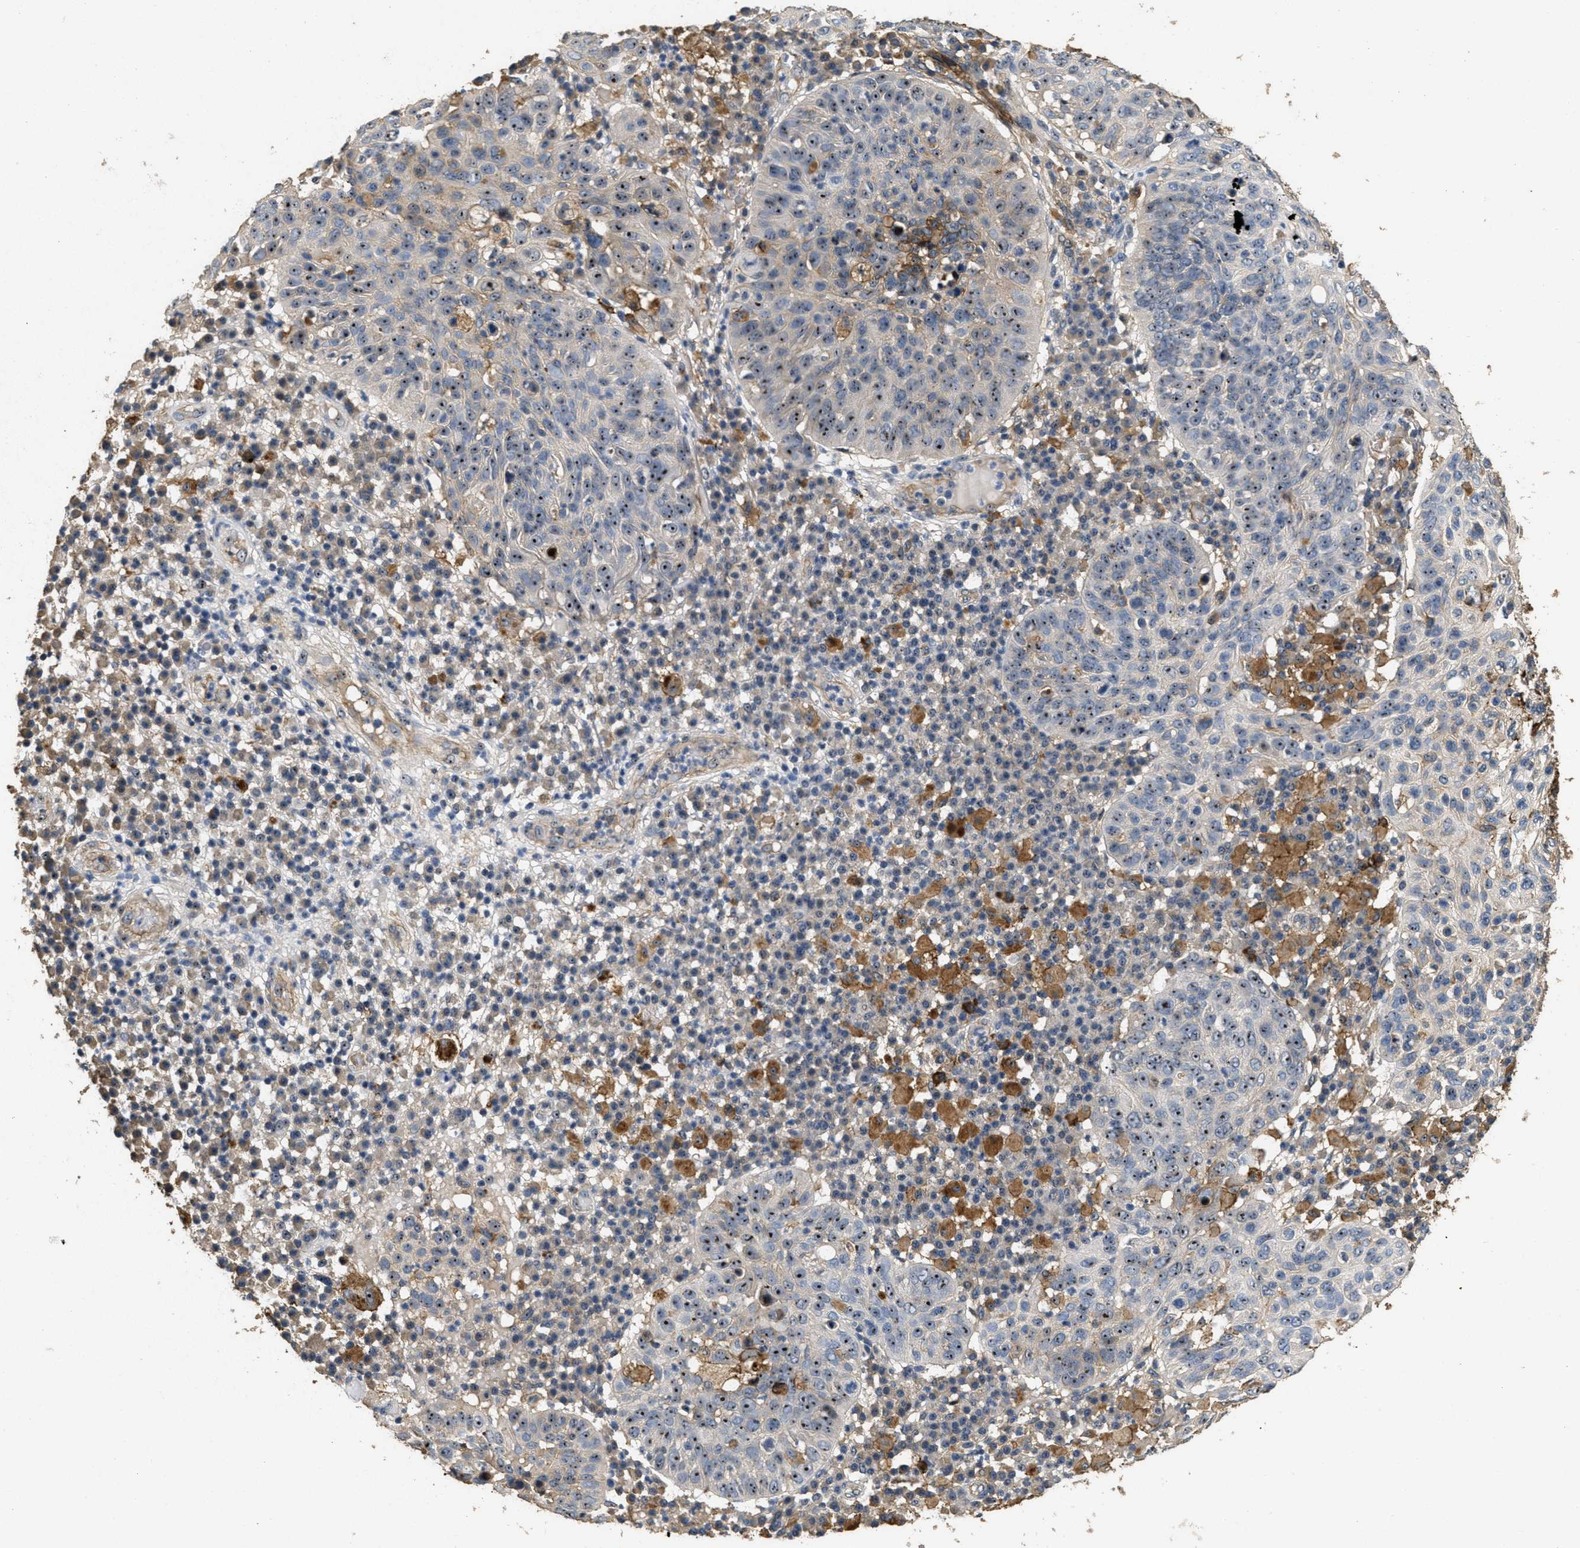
{"staining": {"intensity": "moderate", "quantity": ">75%", "location": "nuclear"}, "tissue": "skin cancer", "cell_type": "Tumor cells", "image_type": "cancer", "snomed": [{"axis": "morphology", "description": "Squamous cell carcinoma in situ, NOS"}, {"axis": "morphology", "description": "Squamous cell carcinoma, NOS"}, {"axis": "topography", "description": "Skin"}], "caption": "Protein expression analysis of human skin squamous cell carcinoma in situ reveals moderate nuclear staining in approximately >75% of tumor cells.", "gene": "OSMR", "patient": {"sex": "male", "age": 93}}